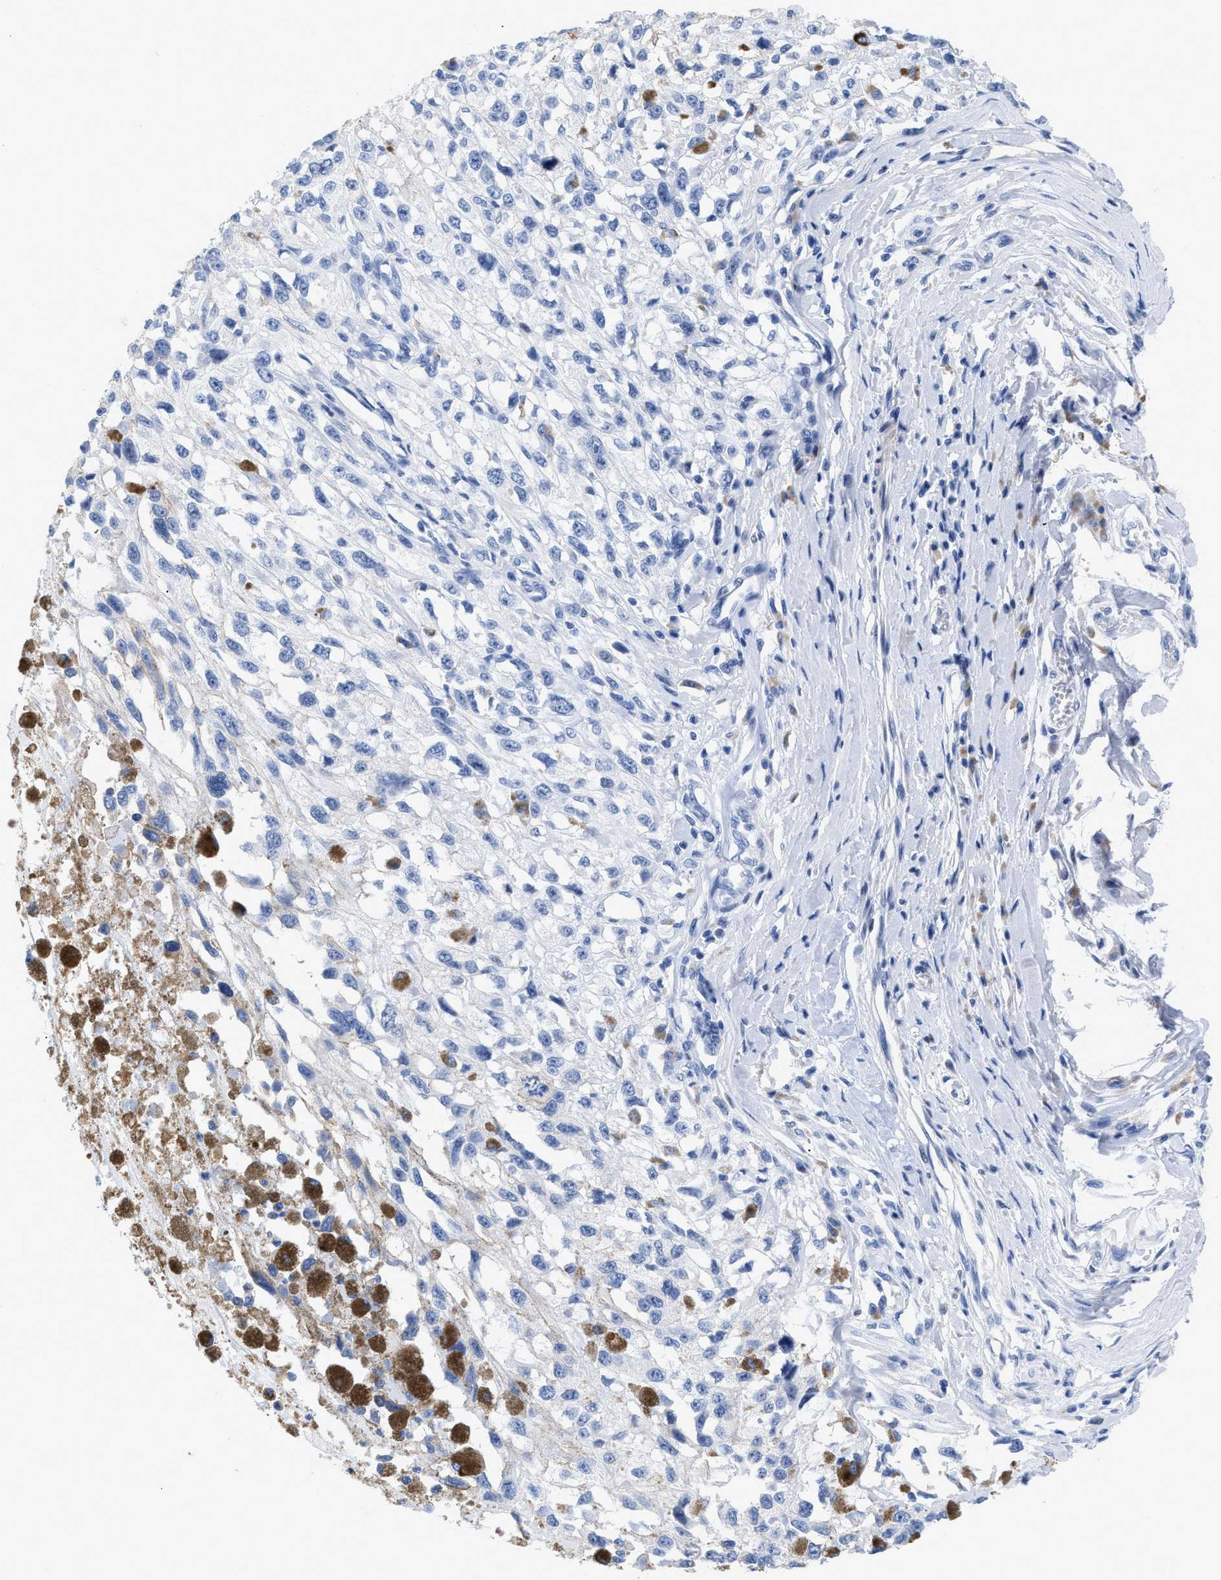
{"staining": {"intensity": "negative", "quantity": "none", "location": "none"}, "tissue": "melanoma", "cell_type": "Tumor cells", "image_type": "cancer", "snomed": [{"axis": "morphology", "description": "Malignant melanoma, Metastatic site"}, {"axis": "topography", "description": "Lymph node"}], "caption": "IHC histopathology image of malignant melanoma (metastatic site) stained for a protein (brown), which demonstrates no positivity in tumor cells.", "gene": "DUSP26", "patient": {"sex": "male", "age": 59}}